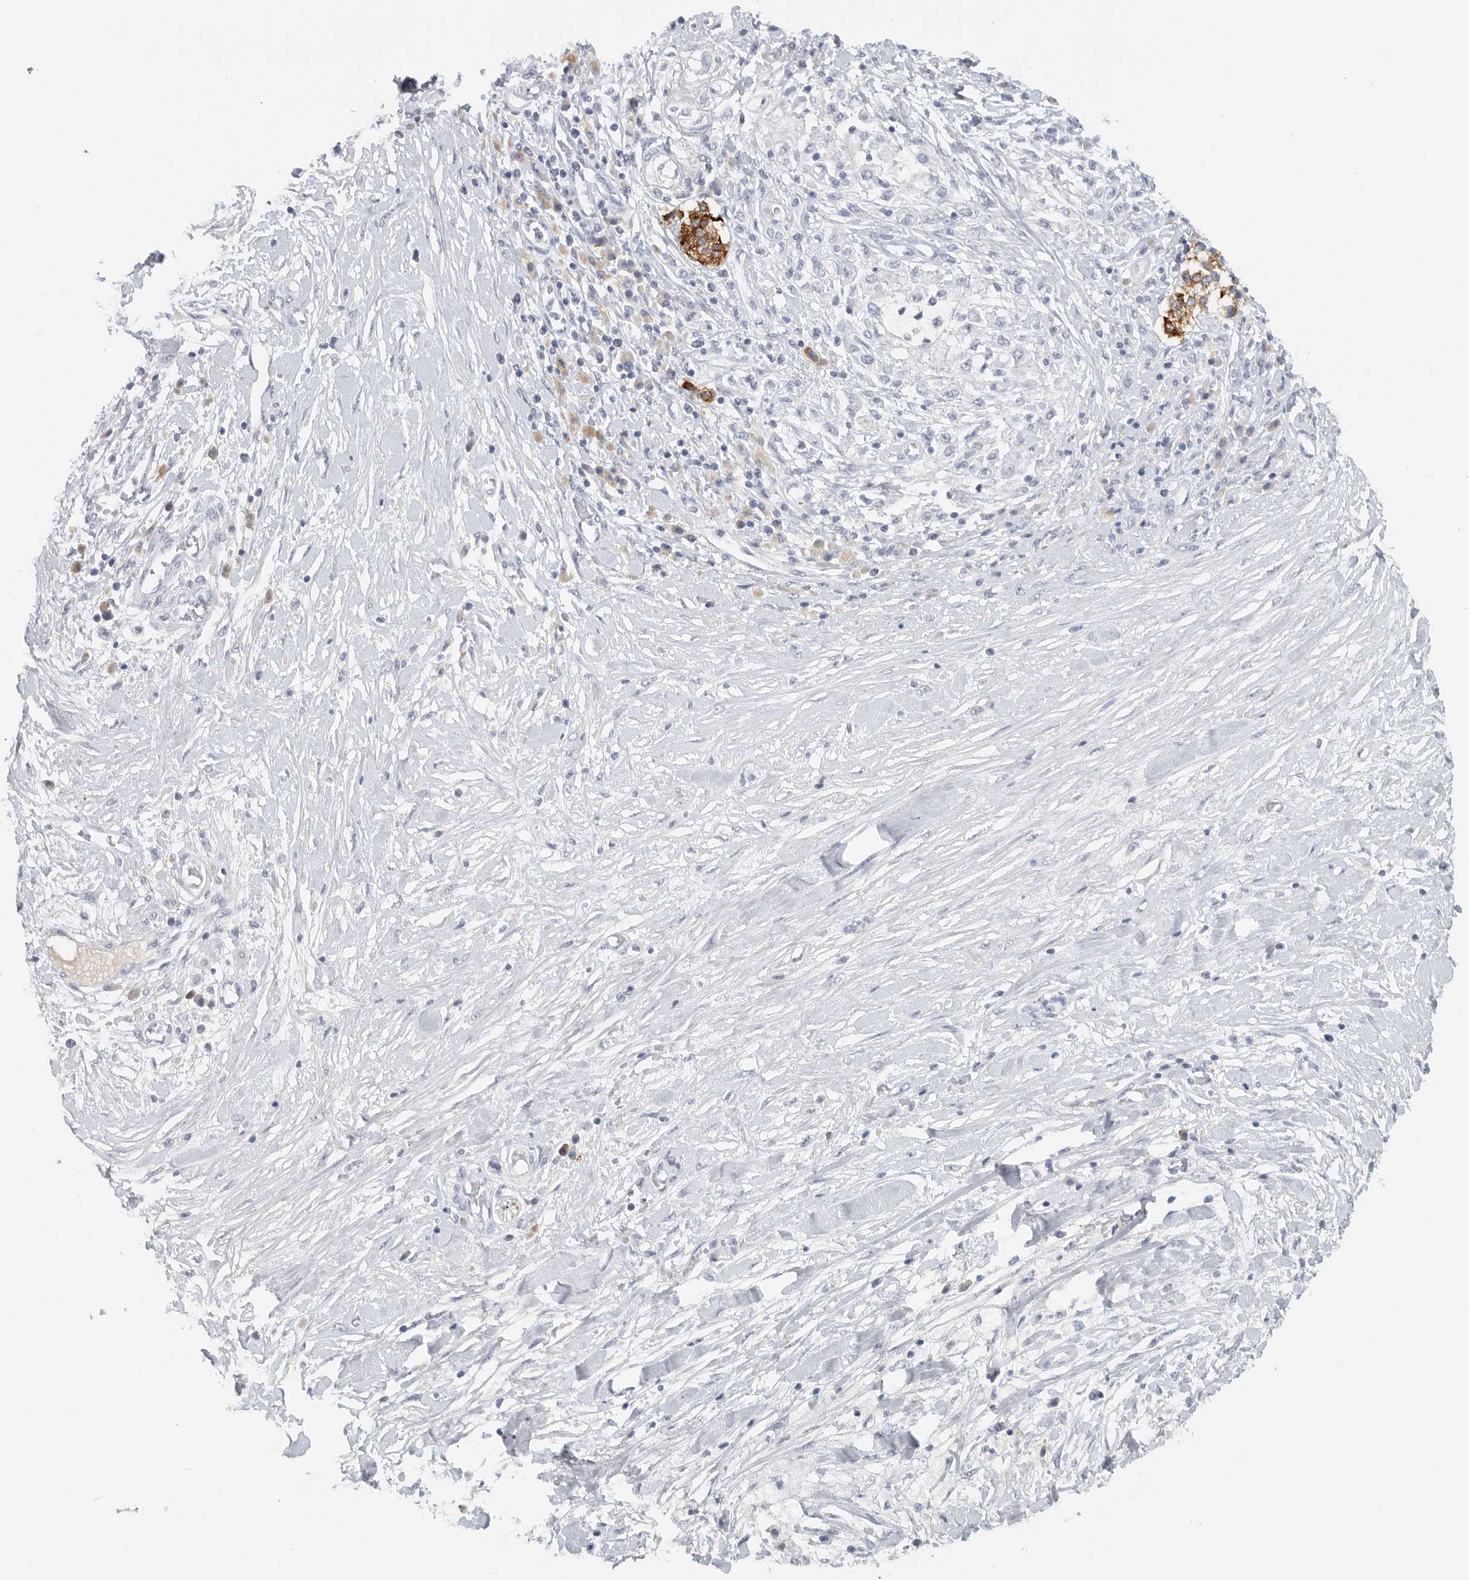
{"staining": {"intensity": "negative", "quantity": "none", "location": "none"}, "tissue": "pancreatic cancer", "cell_type": "Tumor cells", "image_type": "cancer", "snomed": [{"axis": "morphology", "description": "Inflammation, NOS"}, {"axis": "morphology", "description": "Adenocarcinoma, NOS"}, {"axis": "topography", "description": "Pancreas"}], "caption": "DAB immunohistochemical staining of human adenocarcinoma (pancreatic) exhibits no significant staining in tumor cells.", "gene": "PAM", "patient": {"sex": "female", "age": 56}}